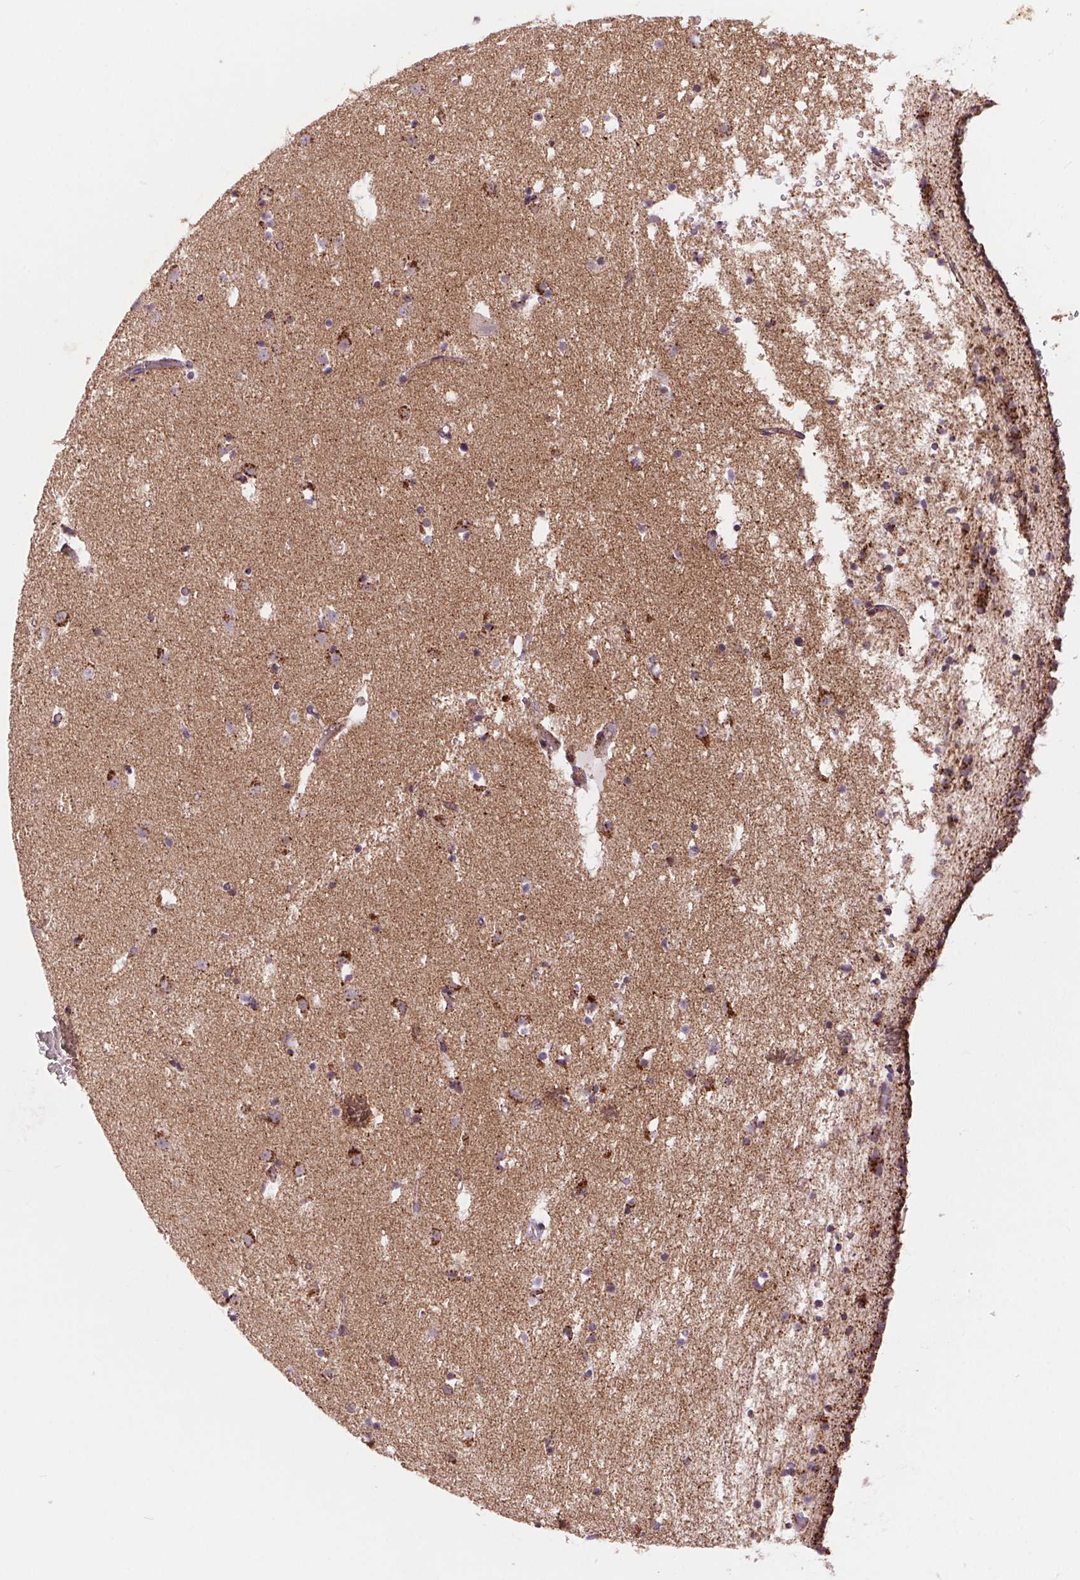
{"staining": {"intensity": "moderate", "quantity": "<25%", "location": "cytoplasmic/membranous"}, "tissue": "caudate", "cell_type": "Glial cells", "image_type": "normal", "snomed": [{"axis": "morphology", "description": "Normal tissue, NOS"}, {"axis": "topography", "description": "Lateral ventricle wall"}], "caption": "Human caudate stained with a brown dye exhibits moderate cytoplasmic/membranous positive expression in approximately <25% of glial cells.", "gene": "CHMP4B", "patient": {"sex": "female", "age": 42}}